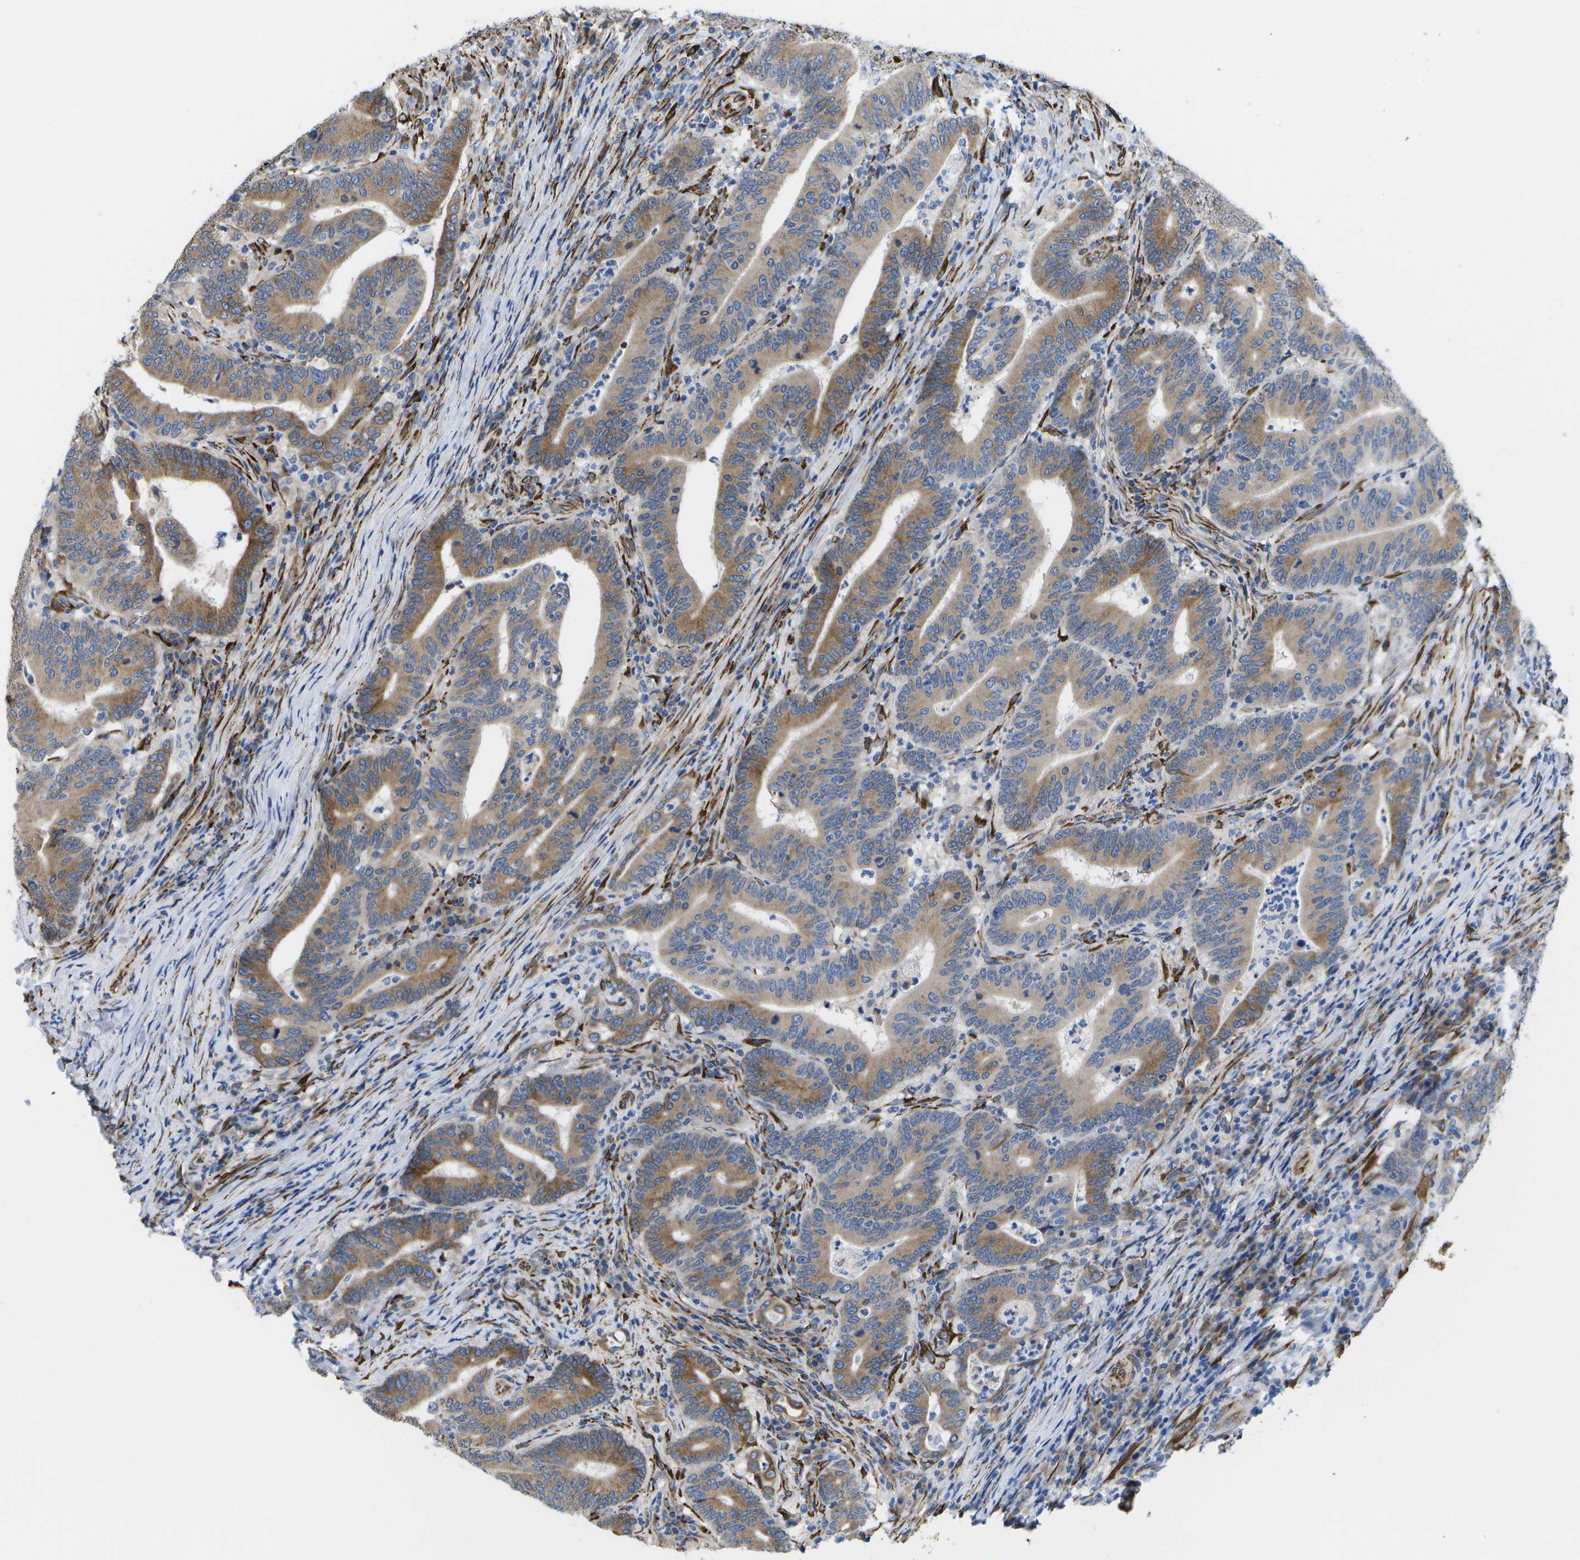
{"staining": {"intensity": "moderate", "quantity": ">75%", "location": "cytoplasmic/membranous"}, "tissue": "colorectal cancer", "cell_type": "Tumor cells", "image_type": "cancer", "snomed": [{"axis": "morphology", "description": "Adenocarcinoma, NOS"}, {"axis": "topography", "description": "Colon"}], "caption": "Adenocarcinoma (colorectal) stained for a protein exhibits moderate cytoplasmic/membranous positivity in tumor cells.", "gene": "ZDHHC17", "patient": {"sex": "female", "age": 66}}